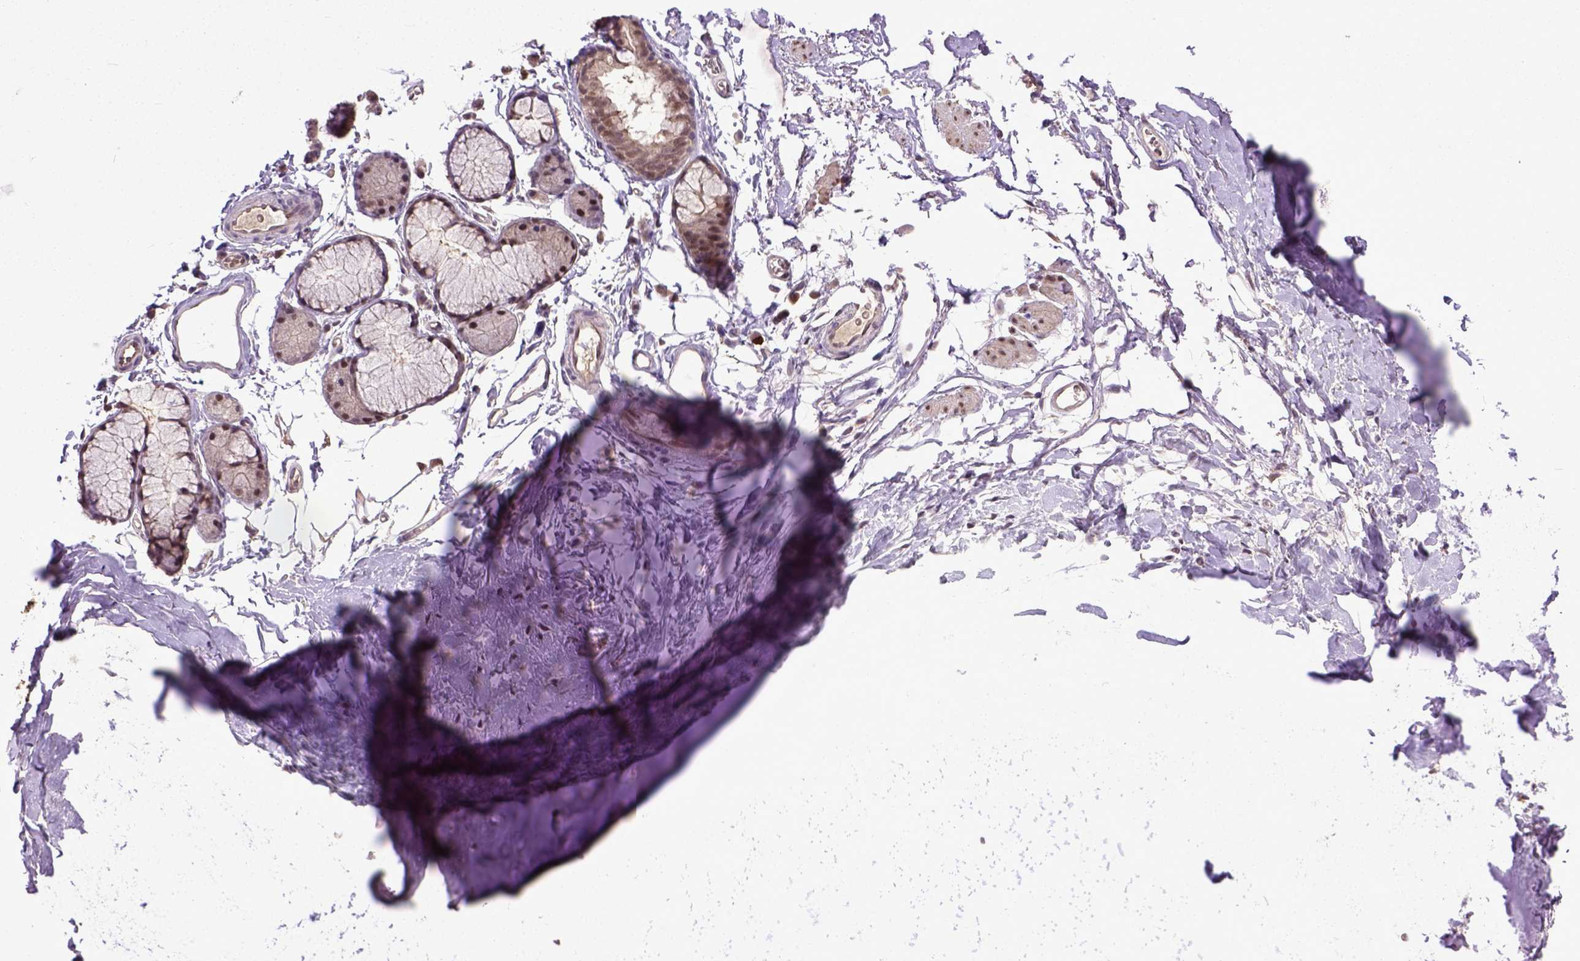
{"staining": {"intensity": "moderate", "quantity": ">75%", "location": "nuclear"}, "tissue": "adipose tissue", "cell_type": "Adipocytes", "image_type": "normal", "snomed": [{"axis": "morphology", "description": "Normal tissue, NOS"}, {"axis": "topography", "description": "Cartilage tissue"}, {"axis": "topography", "description": "Bronchus"}], "caption": "Normal adipose tissue demonstrates moderate nuclear expression in about >75% of adipocytes, visualized by immunohistochemistry.", "gene": "UBA3", "patient": {"sex": "female", "age": 79}}